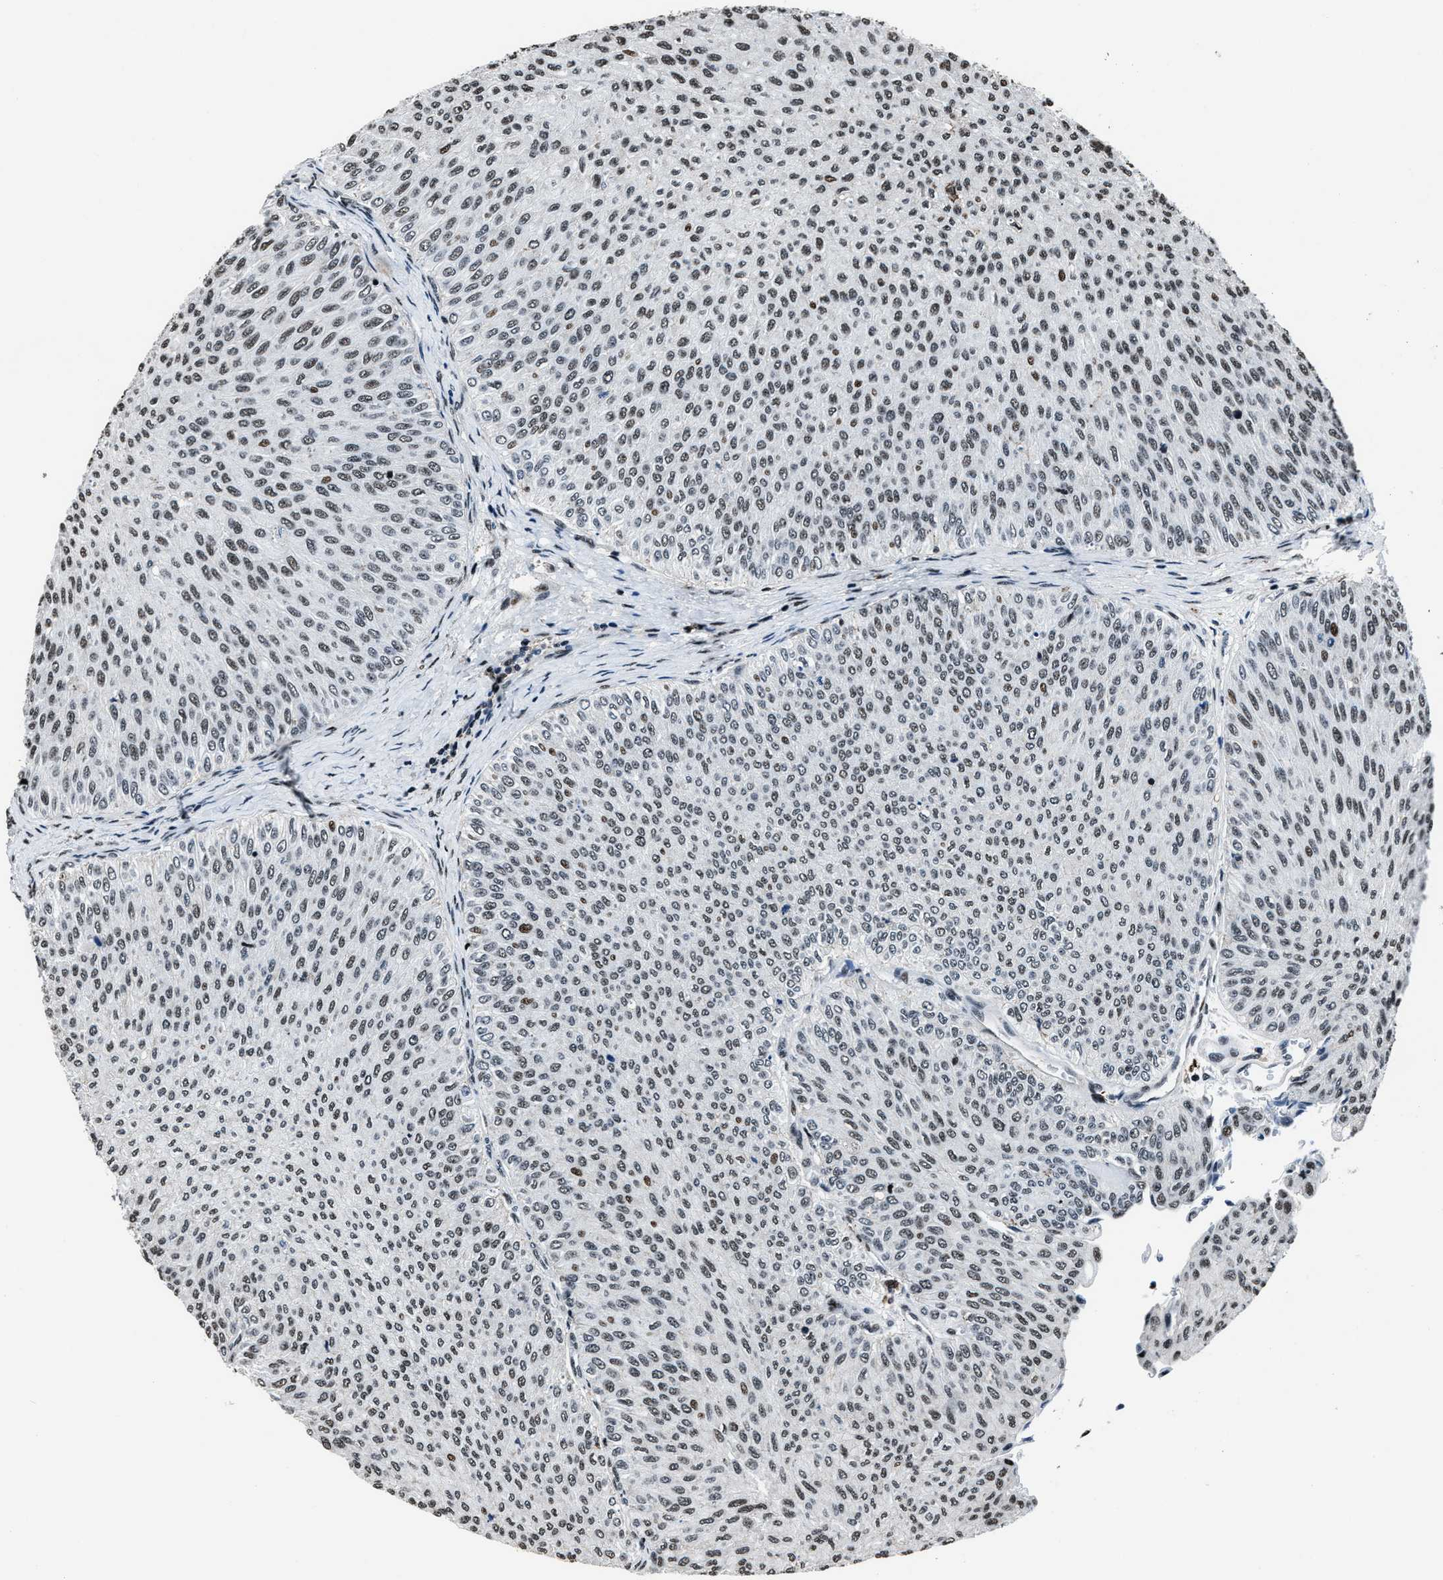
{"staining": {"intensity": "weak", "quantity": ">75%", "location": "nuclear"}, "tissue": "urothelial cancer", "cell_type": "Tumor cells", "image_type": "cancer", "snomed": [{"axis": "morphology", "description": "Urothelial carcinoma, Low grade"}, {"axis": "topography", "description": "Urinary bladder"}], "caption": "There is low levels of weak nuclear staining in tumor cells of urothelial cancer, as demonstrated by immunohistochemical staining (brown color).", "gene": "PPIE", "patient": {"sex": "male", "age": 78}}